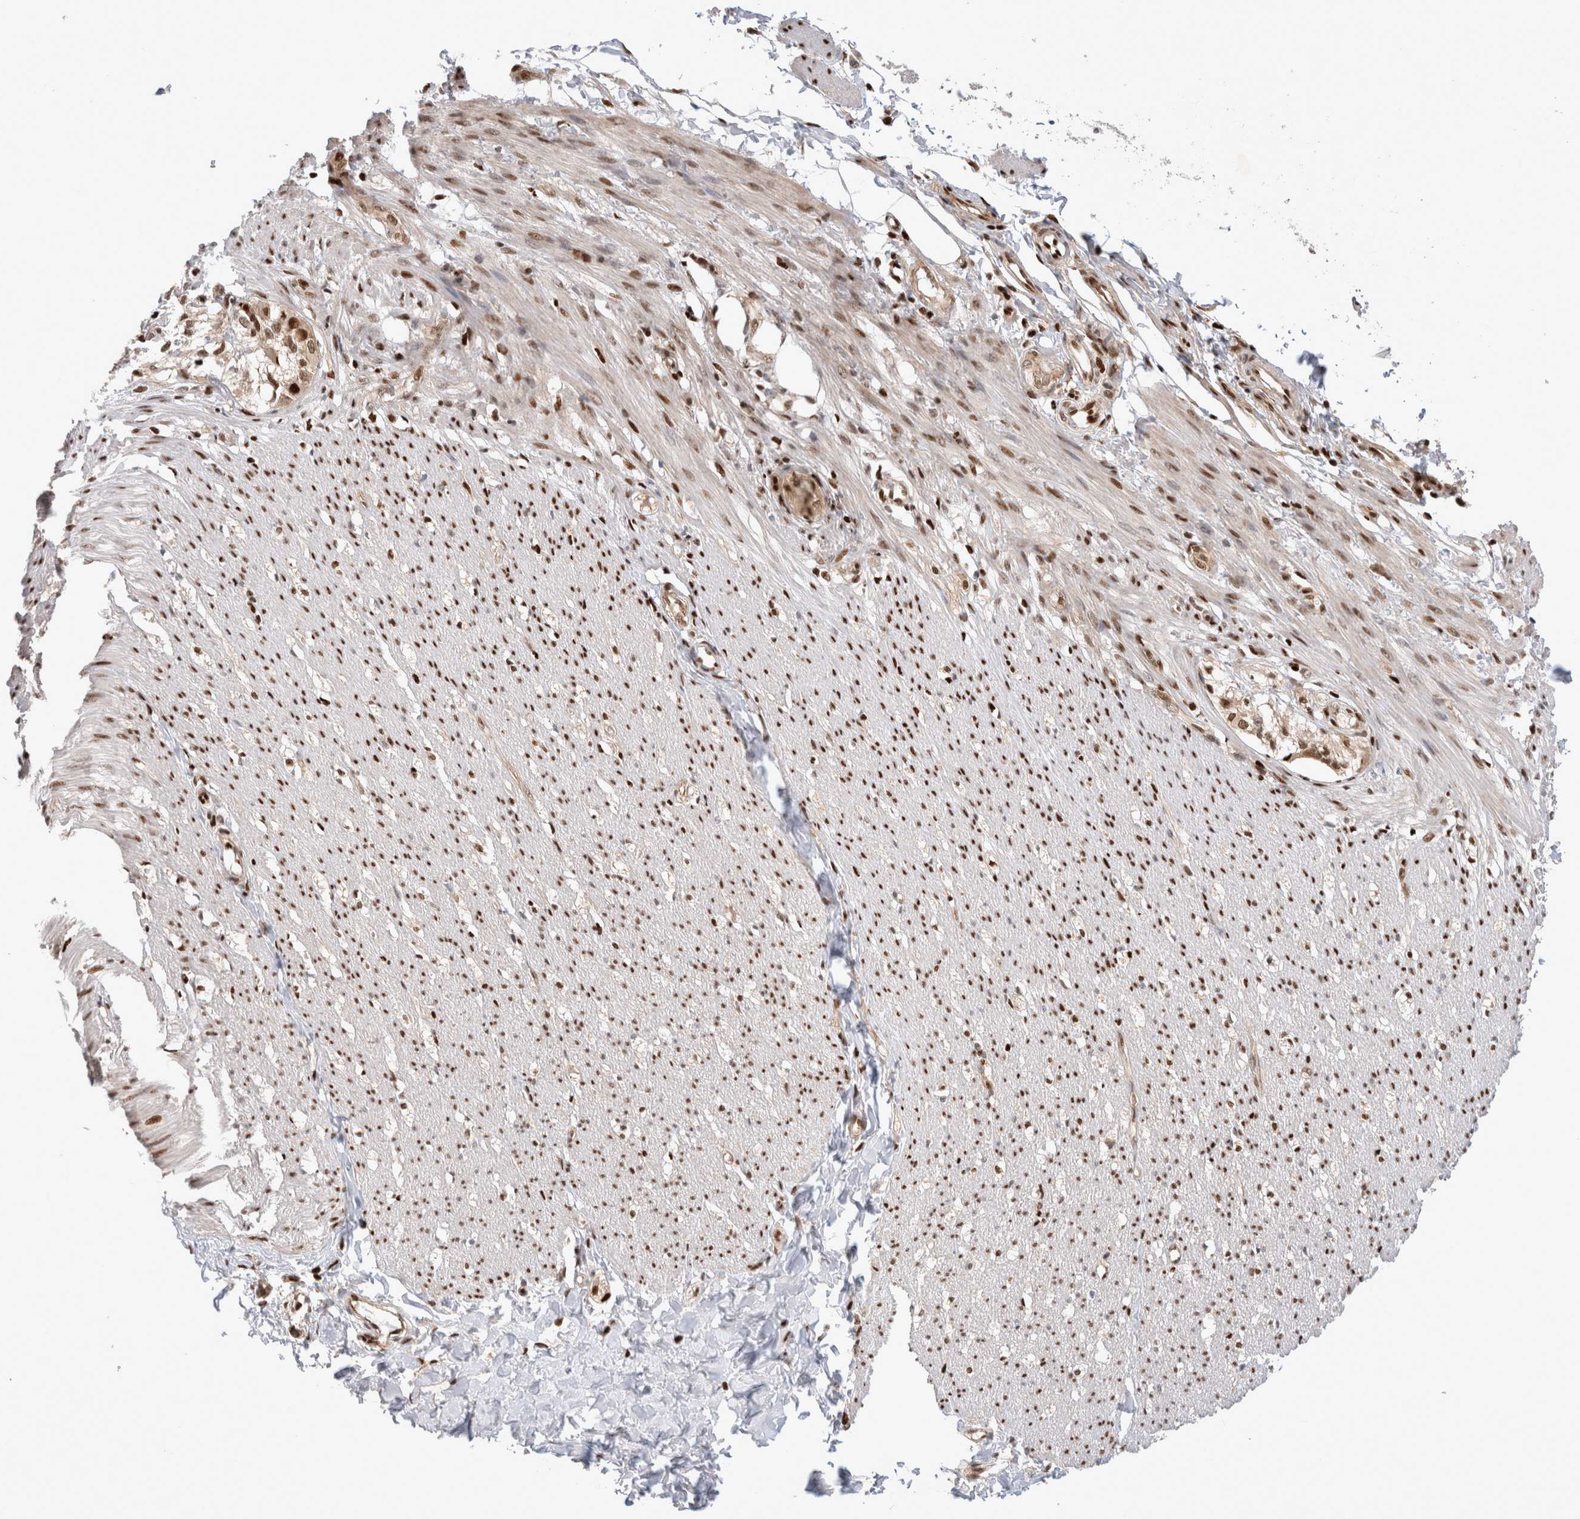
{"staining": {"intensity": "moderate", "quantity": "25%-75%", "location": "cytoplasmic/membranous,nuclear"}, "tissue": "smooth muscle", "cell_type": "Smooth muscle cells", "image_type": "normal", "snomed": [{"axis": "morphology", "description": "Normal tissue, NOS"}, {"axis": "morphology", "description": "Adenocarcinoma, NOS"}, {"axis": "topography", "description": "Smooth muscle"}, {"axis": "topography", "description": "Colon"}], "caption": "Smooth muscle stained with DAB (3,3'-diaminobenzidine) immunohistochemistry reveals medium levels of moderate cytoplasmic/membranous,nuclear positivity in about 25%-75% of smooth muscle cells.", "gene": "TCF4", "patient": {"sex": "male", "age": 14}}